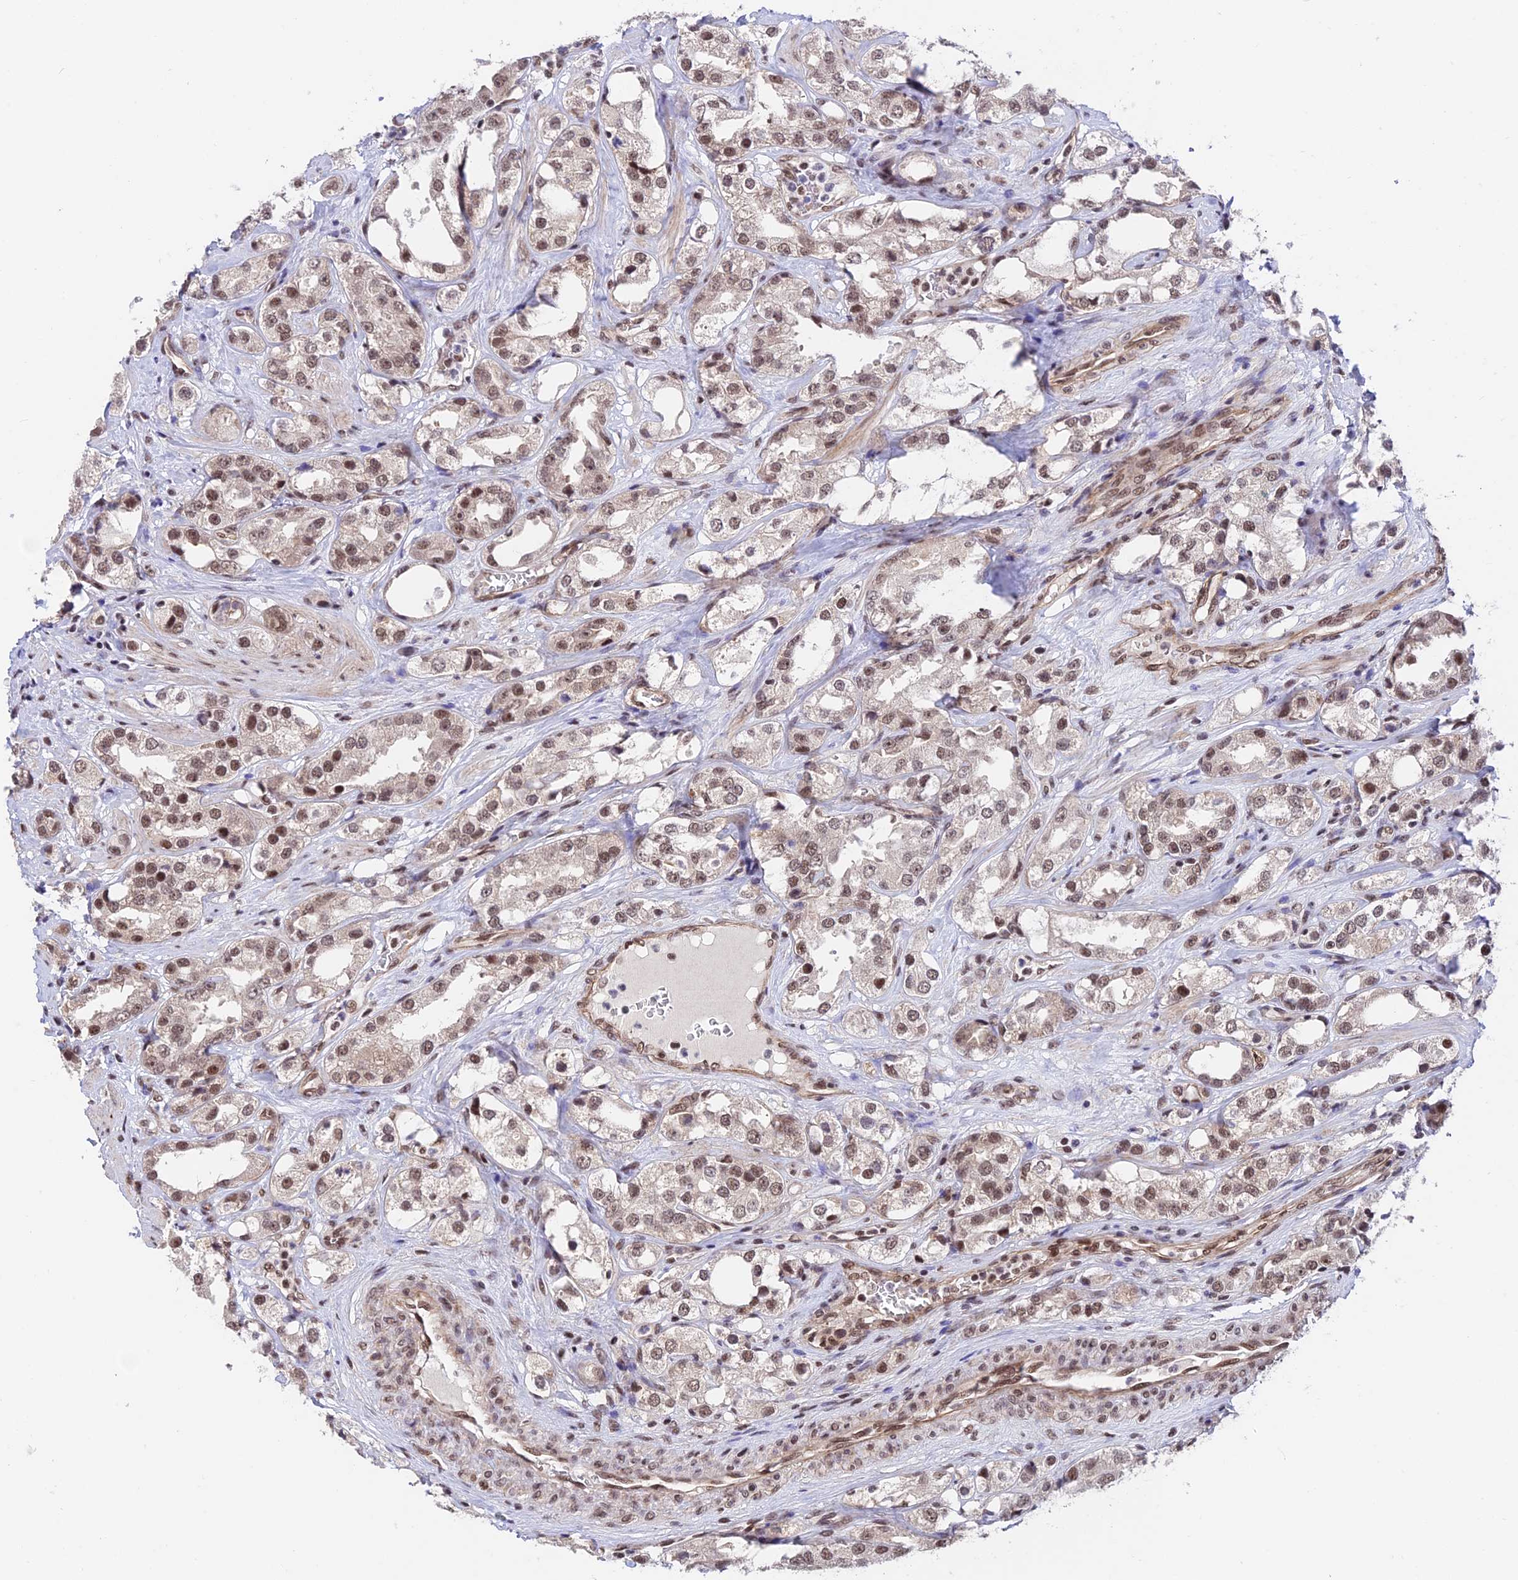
{"staining": {"intensity": "moderate", "quantity": ">75%", "location": "nuclear"}, "tissue": "prostate cancer", "cell_type": "Tumor cells", "image_type": "cancer", "snomed": [{"axis": "morphology", "description": "Adenocarcinoma, NOS"}, {"axis": "topography", "description": "Prostate"}], "caption": "Moderate nuclear protein staining is seen in about >75% of tumor cells in prostate cancer (adenocarcinoma).", "gene": "RBM42", "patient": {"sex": "male", "age": 79}}